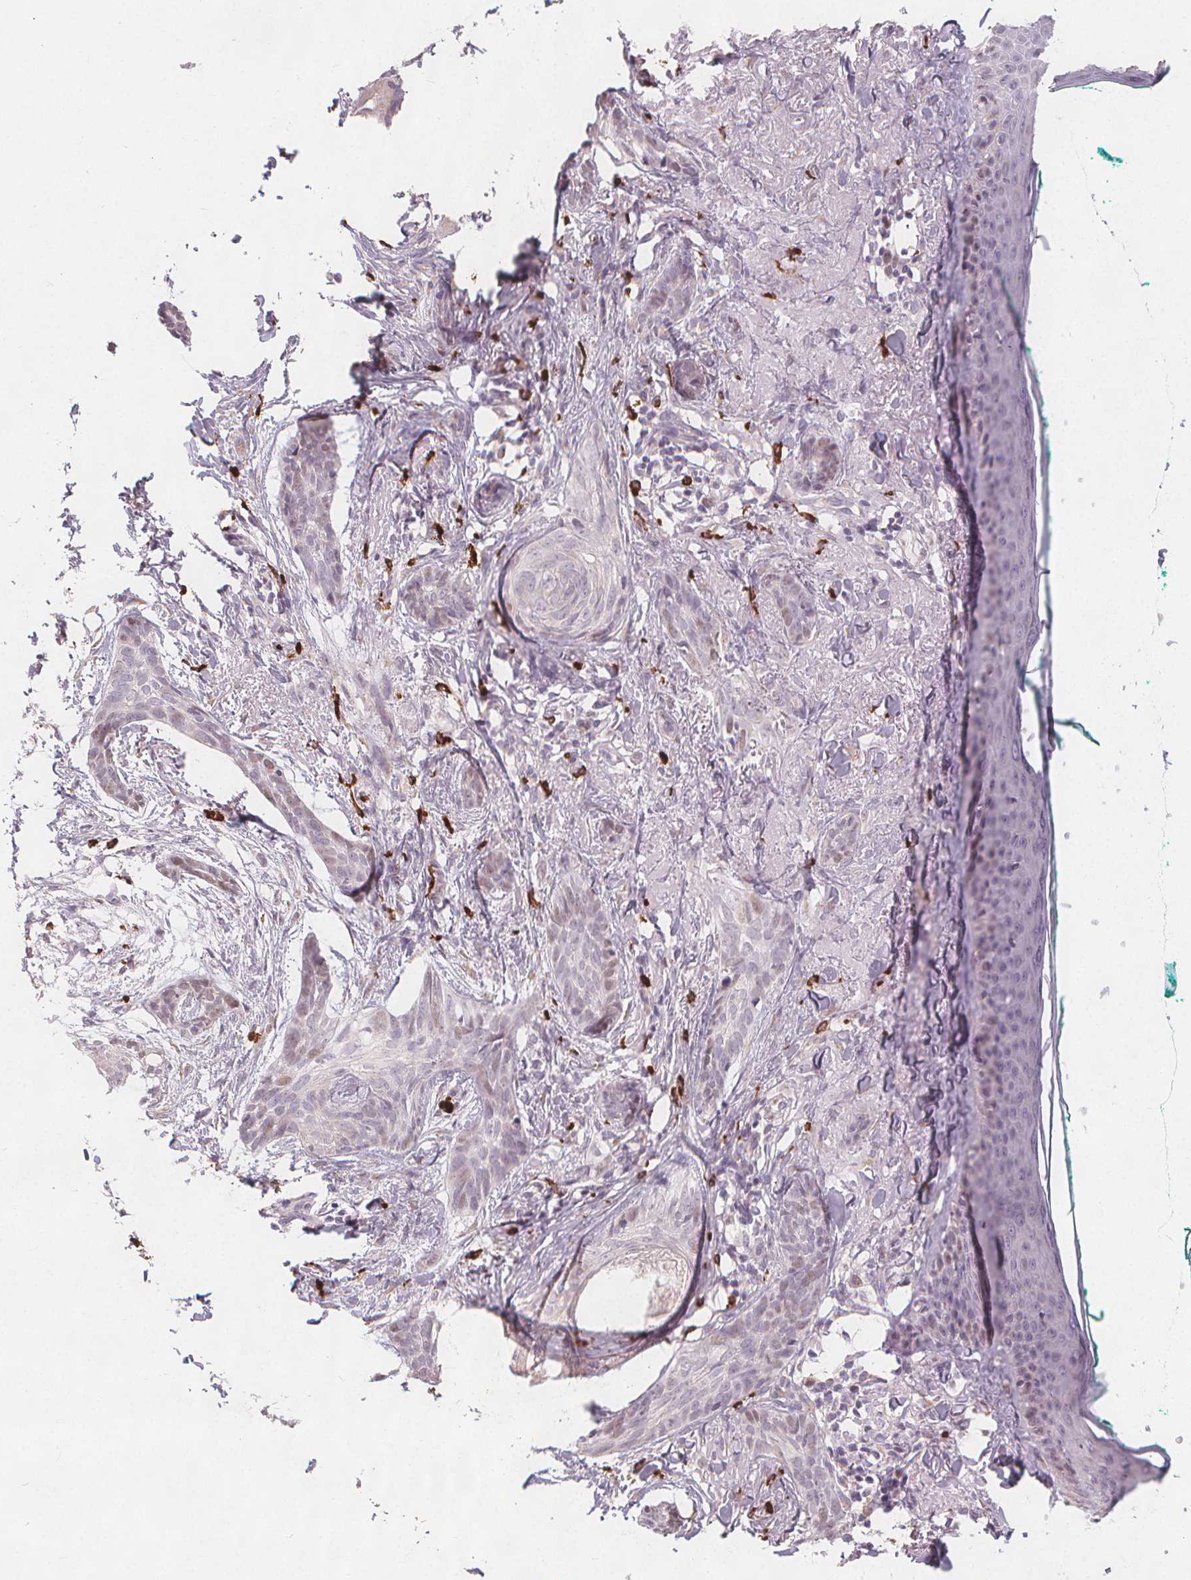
{"staining": {"intensity": "negative", "quantity": "none", "location": "none"}, "tissue": "skin cancer", "cell_type": "Tumor cells", "image_type": "cancer", "snomed": [{"axis": "morphology", "description": "Basal cell carcinoma"}, {"axis": "topography", "description": "Skin"}], "caption": "This is an immunohistochemistry (IHC) micrograph of human skin basal cell carcinoma. There is no expression in tumor cells.", "gene": "TIPIN", "patient": {"sex": "female", "age": 78}}